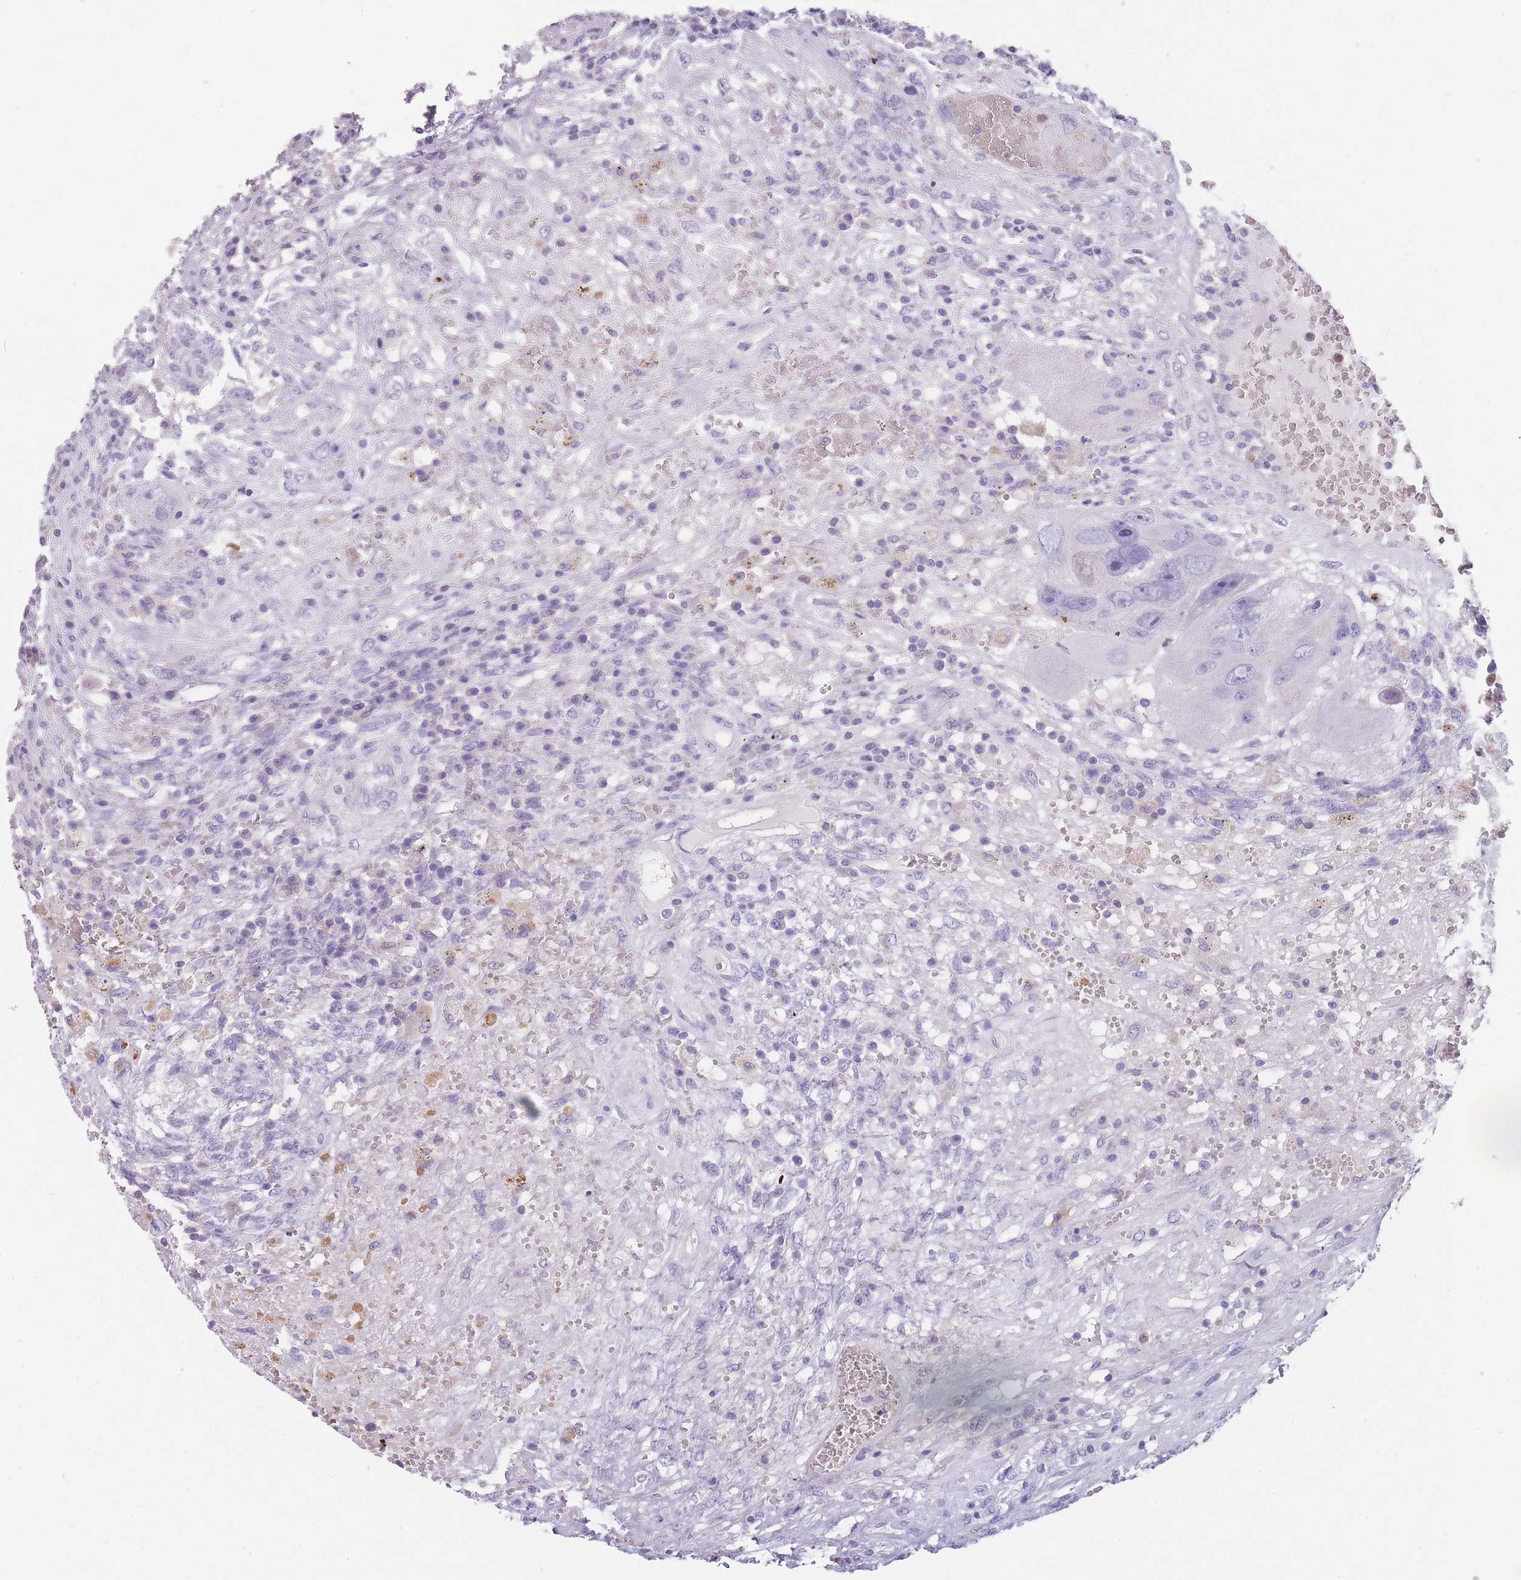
{"staining": {"intensity": "negative", "quantity": "none", "location": "none"}, "tissue": "testis cancer", "cell_type": "Tumor cells", "image_type": "cancer", "snomed": [{"axis": "morphology", "description": "Carcinoma, Embryonal, NOS"}, {"axis": "topography", "description": "Testis"}], "caption": "This is an IHC photomicrograph of human testis cancer. There is no expression in tumor cells.", "gene": "CR1L", "patient": {"sex": "male", "age": 26}}